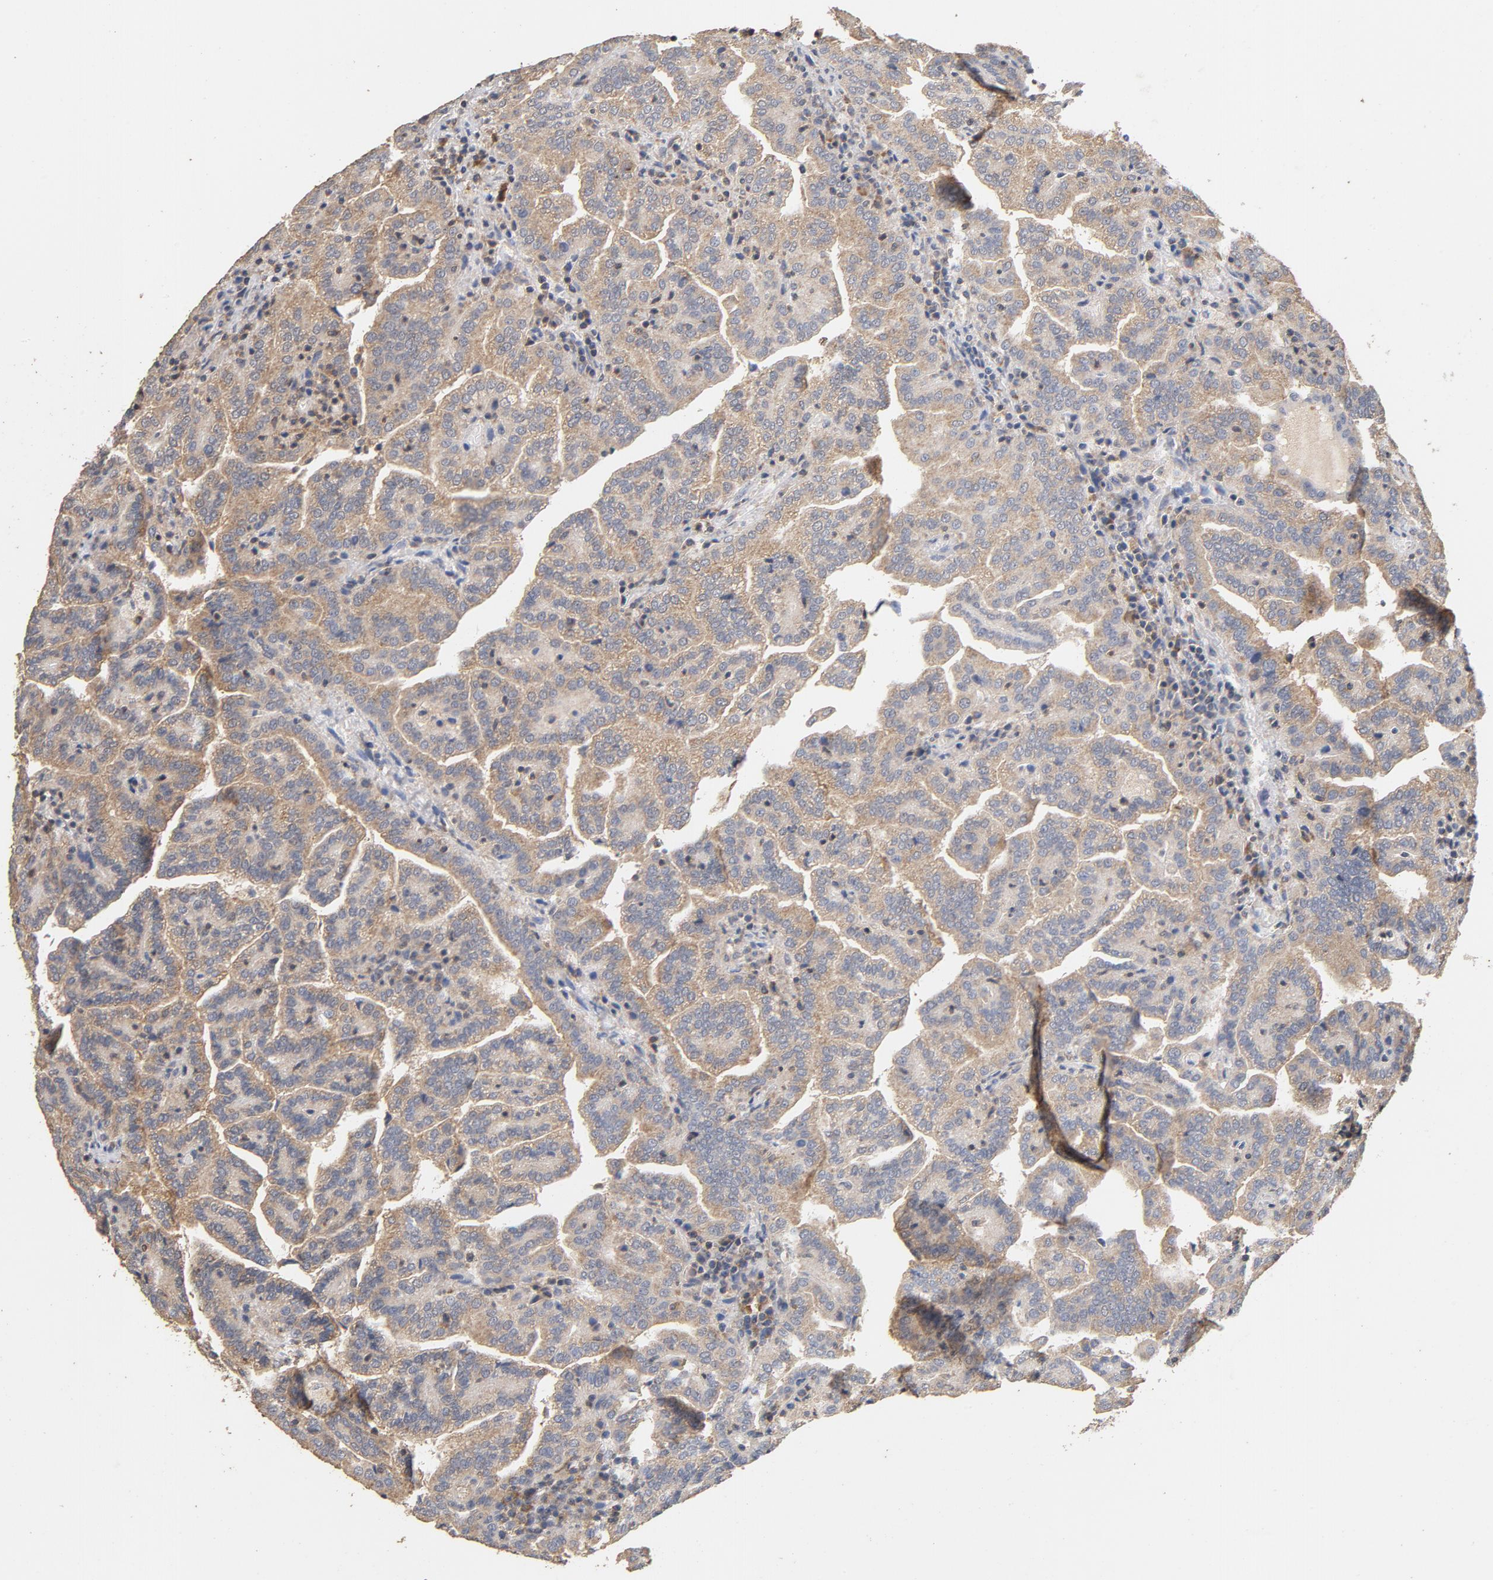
{"staining": {"intensity": "moderate", "quantity": ">75%", "location": "cytoplasmic/membranous"}, "tissue": "renal cancer", "cell_type": "Tumor cells", "image_type": "cancer", "snomed": [{"axis": "morphology", "description": "Adenocarcinoma, NOS"}, {"axis": "topography", "description": "Kidney"}], "caption": "This is a photomicrograph of immunohistochemistry (IHC) staining of renal cancer (adenocarcinoma), which shows moderate expression in the cytoplasmic/membranous of tumor cells.", "gene": "DDX6", "patient": {"sex": "male", "age": 61}}